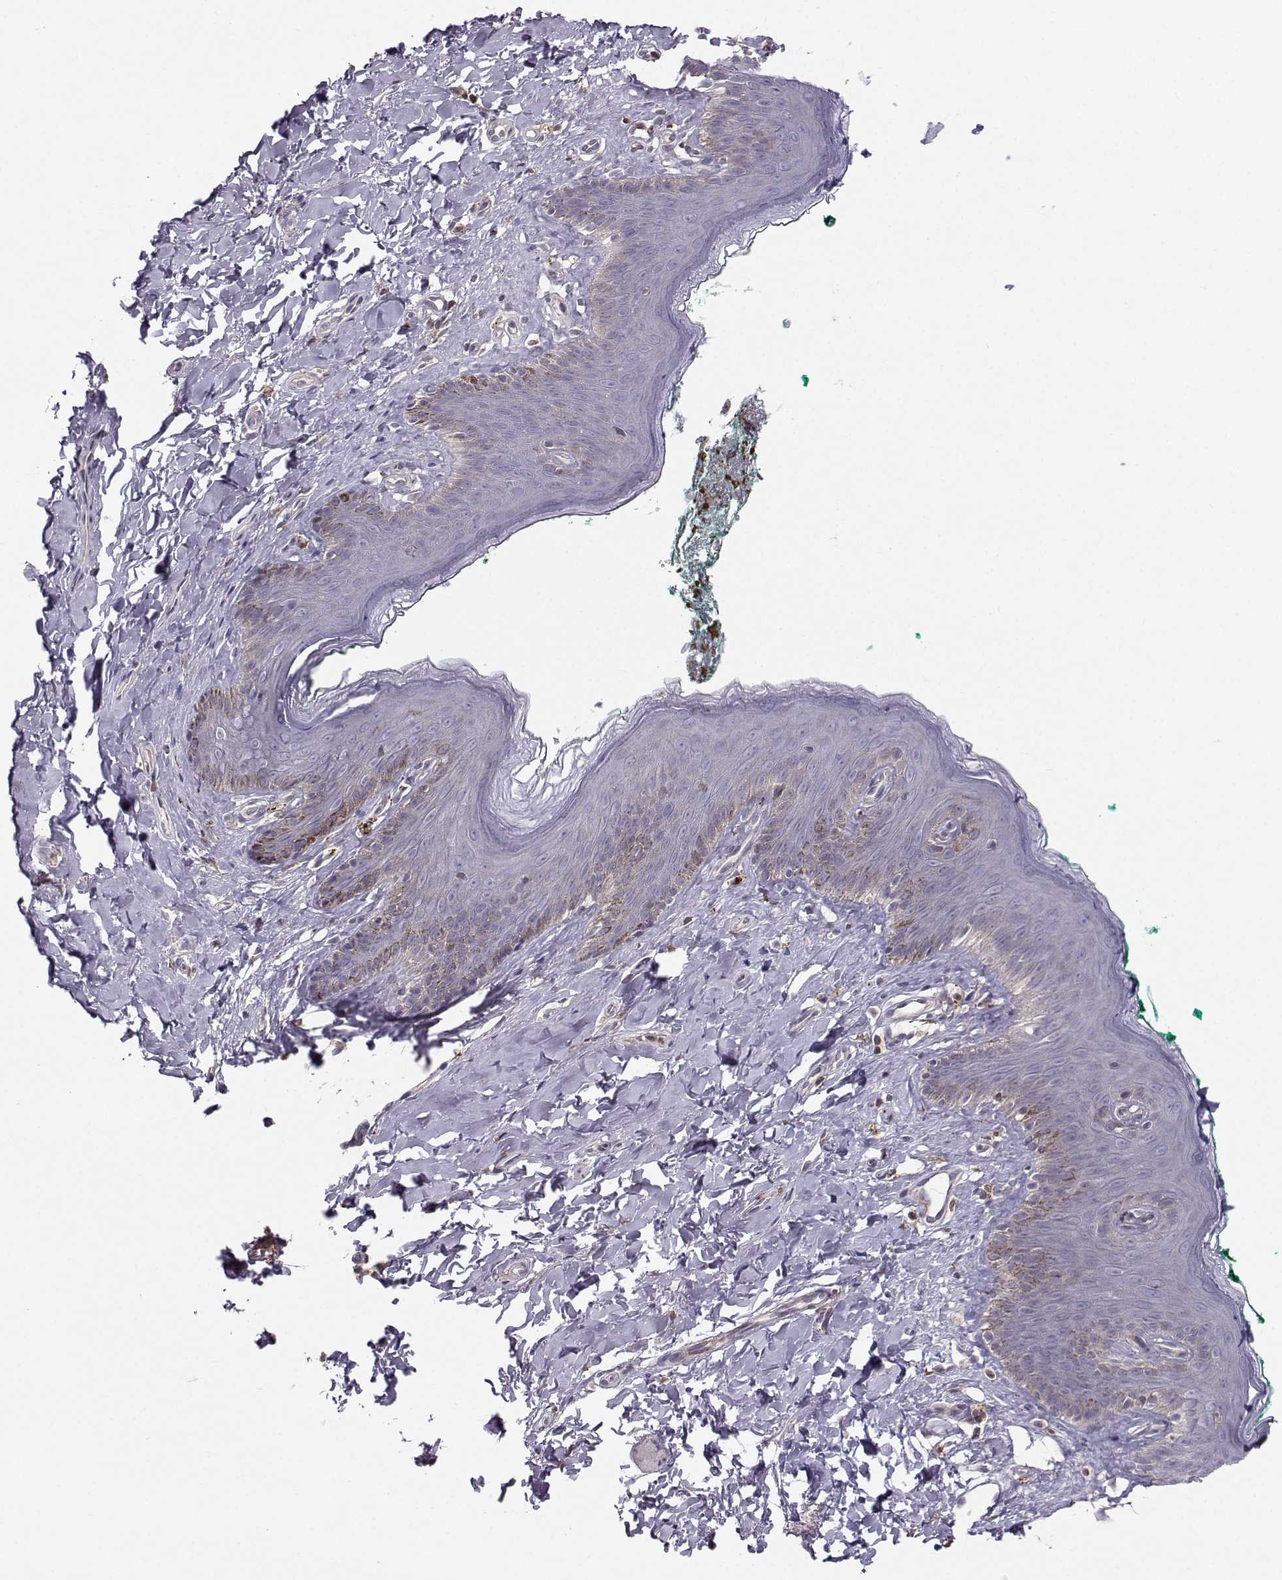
{"staining": {"intensity": "negative", "quantity": "none", "location": "none"}, "tissue": "skin", "cell_type": "Epidermal cells", "image_type": "normal", "snomed": [{"axis": "morphology", "description": "Normal tissue, NOS"}, {"axis": "topography", "description": "Vulva"}], "caption": "This is an immunohistochemistry (IHC) image of normal human skin. There is no staining in epidermal cells.", "gene": "ASB16", "patient": {"sex": "female", "age": 66}}